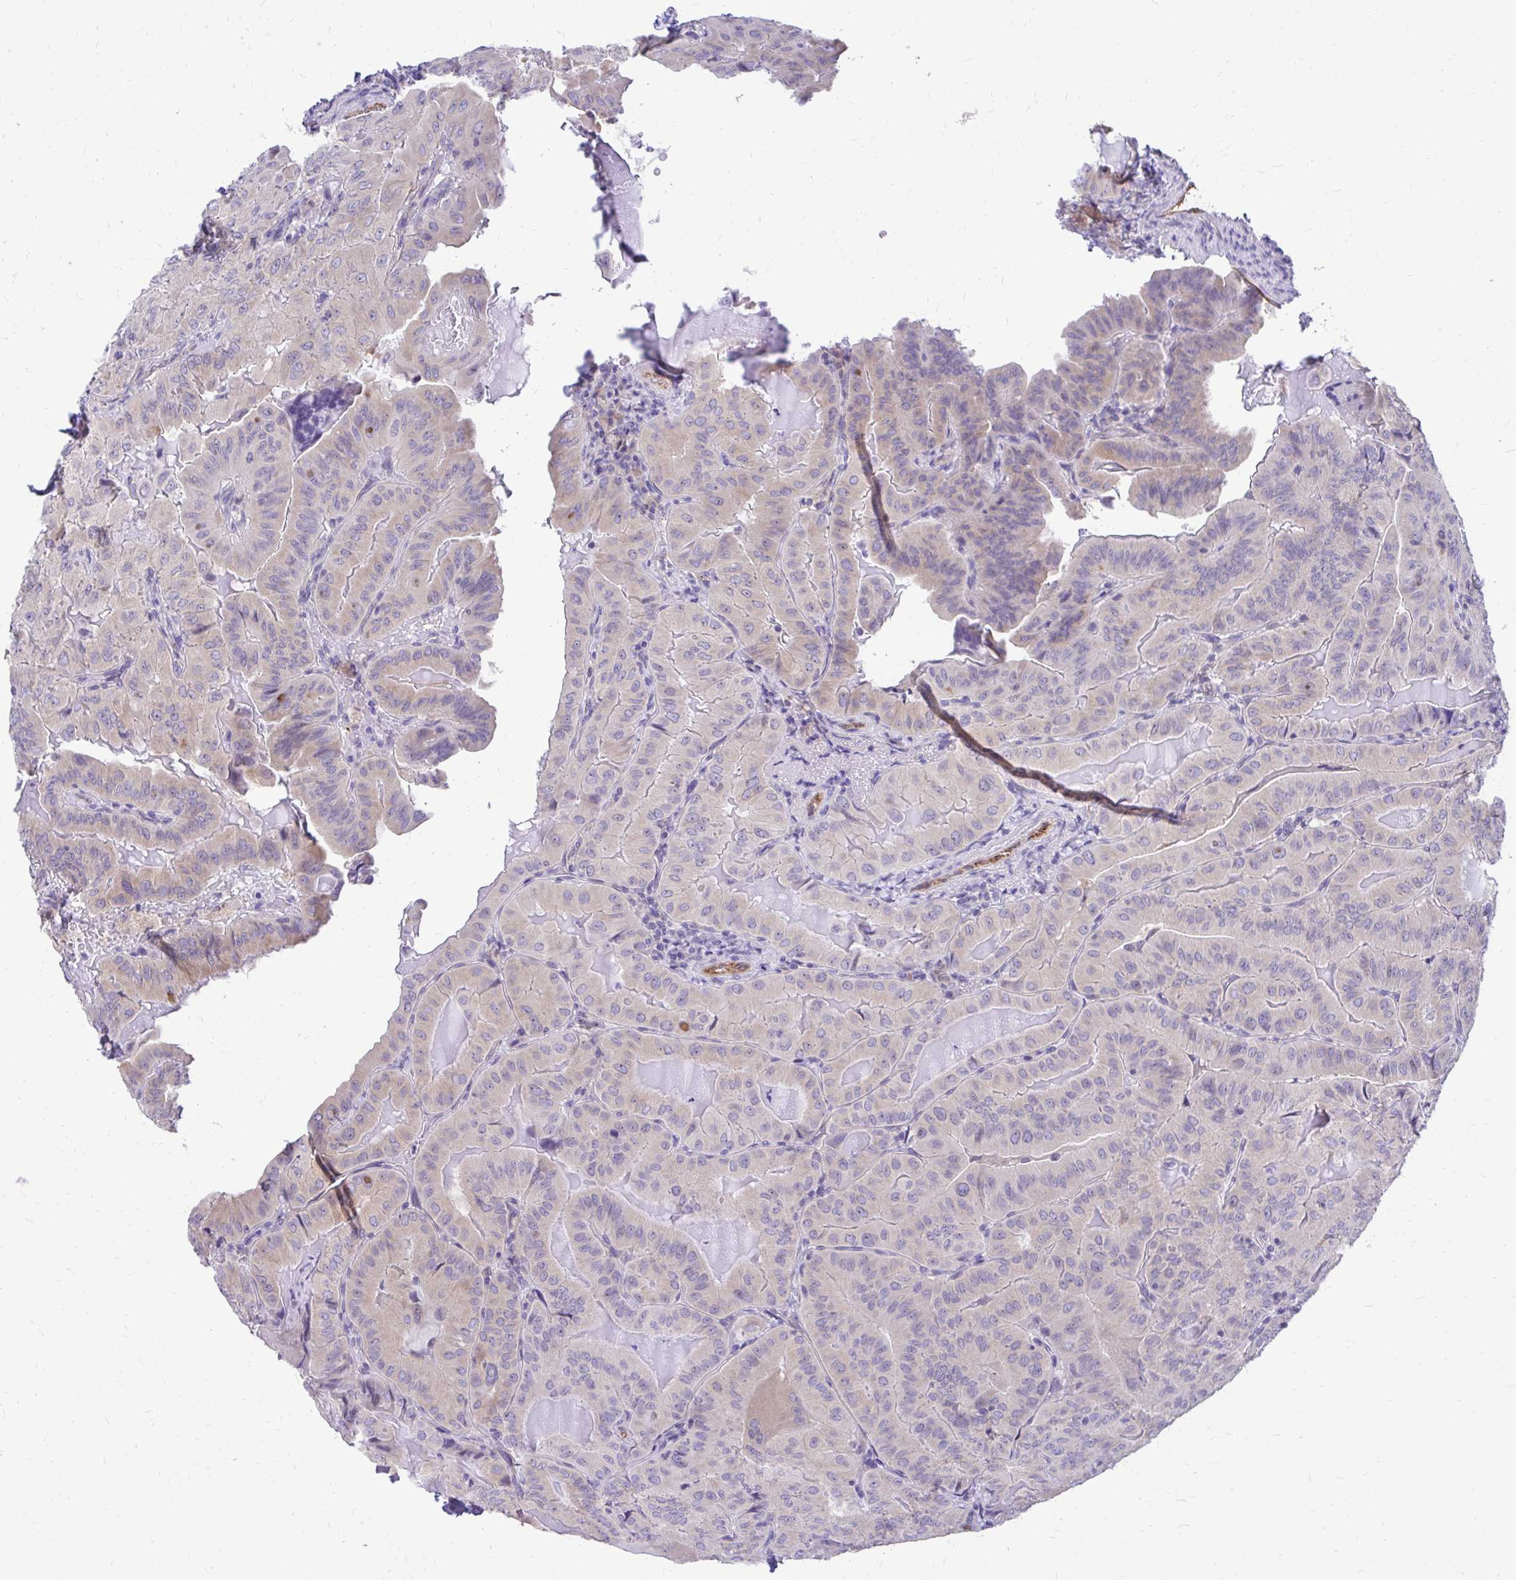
{"staining": {"intensity": "weak", "quantity": "25%-75%", "location": "cytoplasmic/membranous"}, "tissue": "thyroid cancer", "cell_type": "Tumor cells", "image_type": "cancer", "snomed": [{"axis": "morphology", "description": "Papillary adenocarcinoma, NOS"}, {"axis": "topography", "description": "Thyroid gland"}], "caption": "Immunohistochemical staining of human thyroid papillary adenocarcinoma reveals low levels of weak cytoplasmic/membranous protein positivity in about 25%-75% of tumor cells.", "gene": "NIFK", "patient": {"sex": "female", "age": 68}}